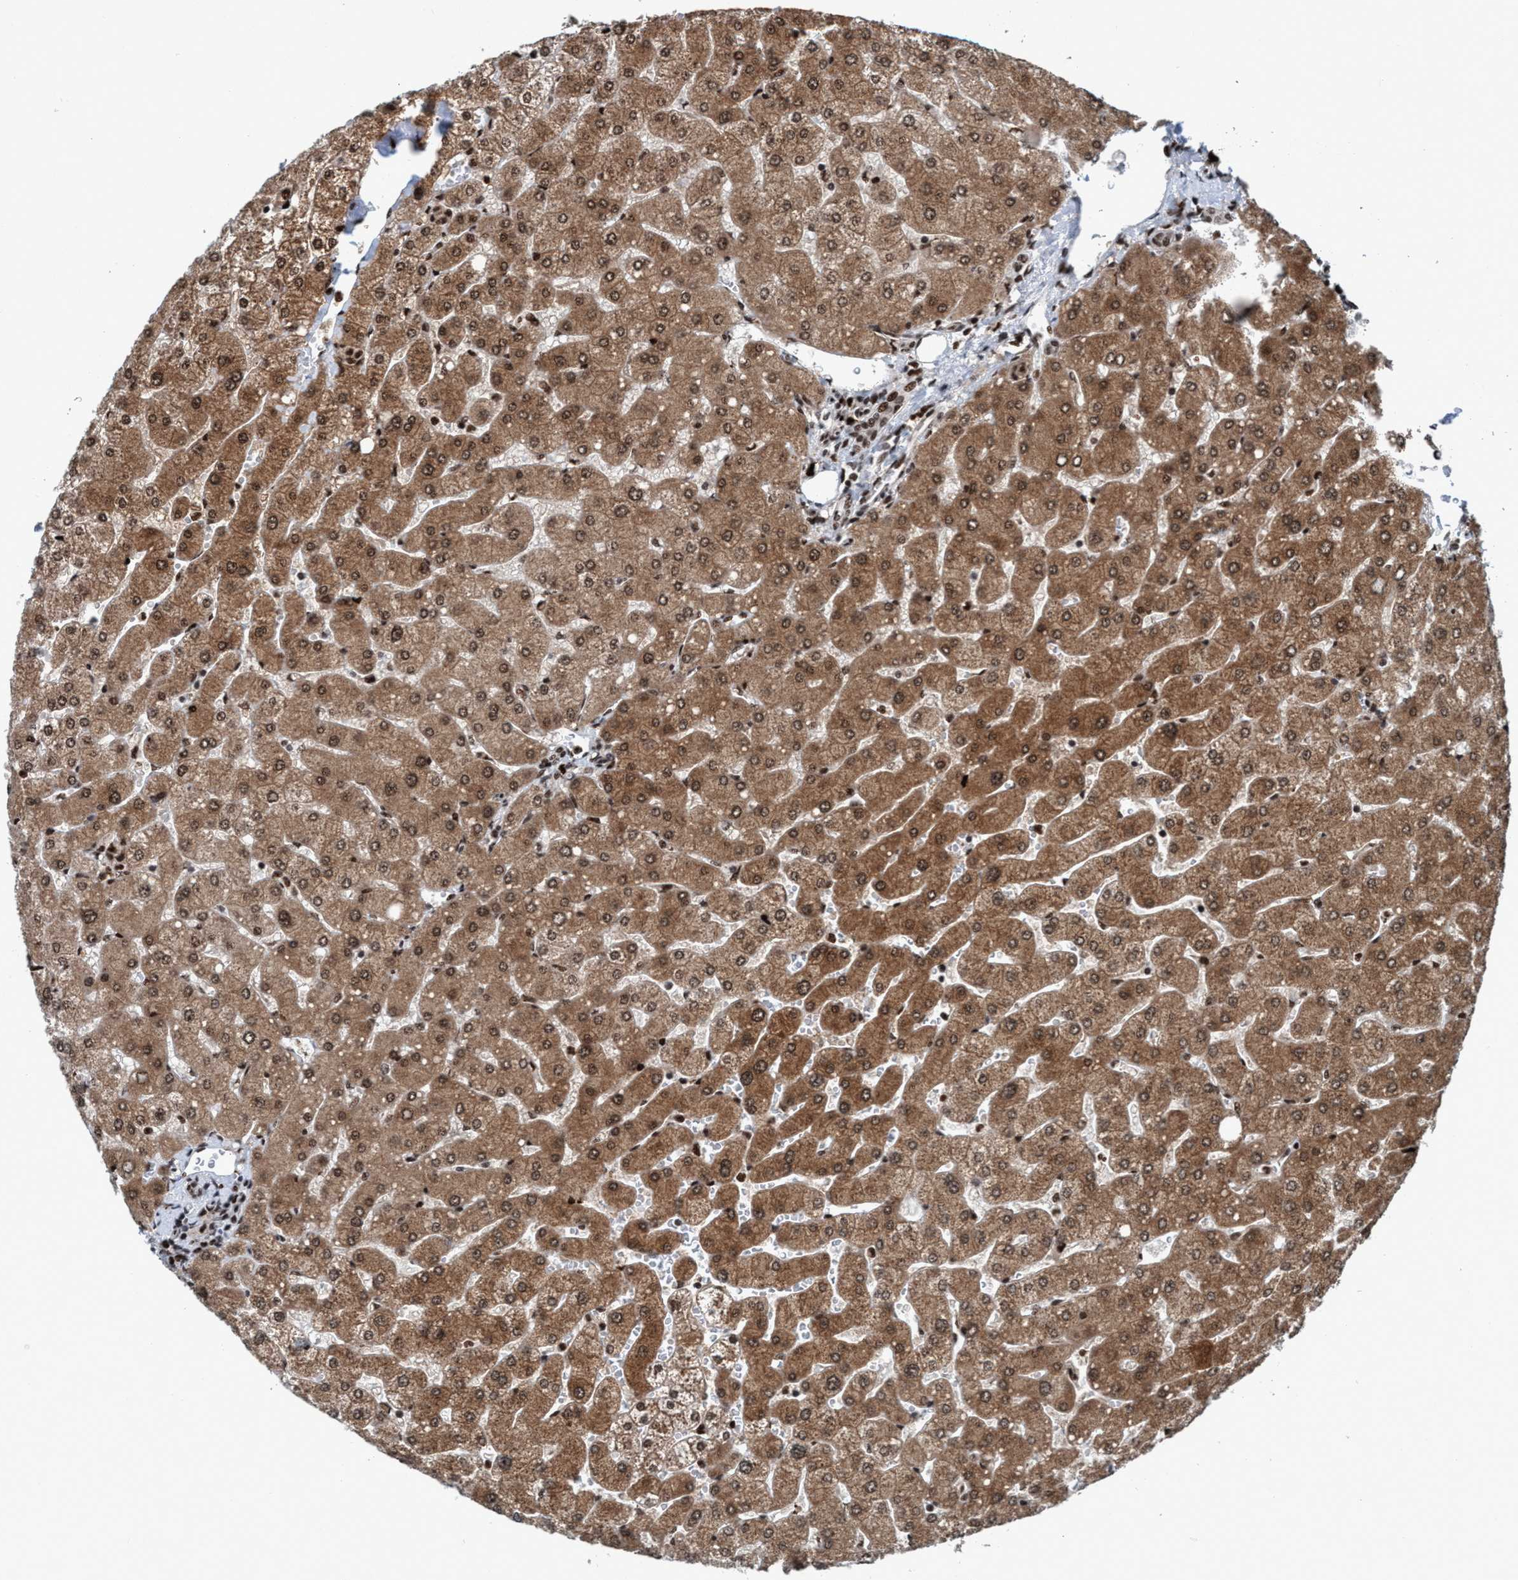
{"staining": {"intensity": "moderate", "quantity": ">75%", "location": "nuclear"}, "tissue": "liver", "cell_type": "Cholangiocytes", "image_type": "normal", "snomed": [{"axis": "morphology", "description": "Normal tissue, NOS"}, {"axis": "topography", "description": "Liver"}], "caption": "DAB (3,3'-diaminobenzidine) immunohistochemical staining of normal liver displays moderate nuclear protein staining in approximately >75% of cholangiocytes. (DAB (3,3'-diaminobenzidine) = brown stain, brightfield microscopy at high magnification).", "gene": "TOPBP1", "patient": {"sex": "male", "age": 55}}